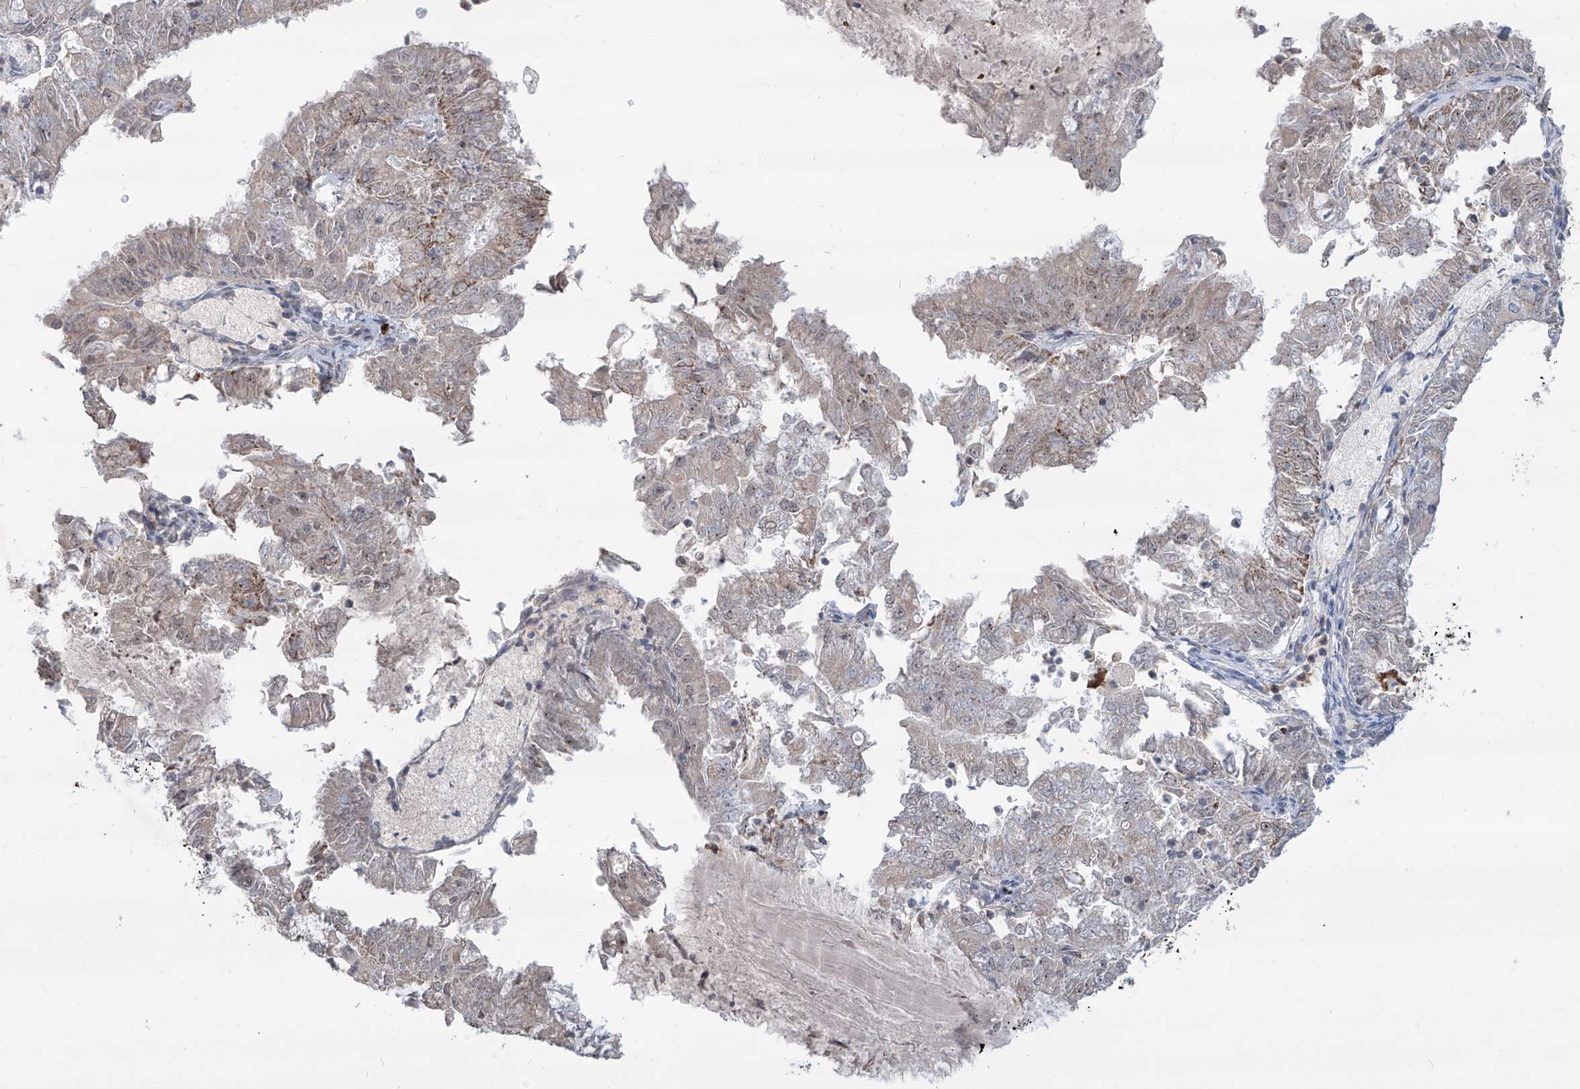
{"staining": {"intensity": "weak", "quantity": "<25%", "location": "cytoplasmic/membranous,nuclear"}, "tissue": "endometrial cancer", "cell_type": "Tumor cells", "image_type": "cancer", "snomed": [{"axis": "morphology", "description": "Adenocarcinoma, NOS"}, {"axis": "topography", "description": "Endometrium"}], "caption": "Immunohistochemical staining of human endometrial cancer (adenocarcinoma) displays no significant positivity in tumor cells. (DAB immunohistochemistry (IHC) with hematoxylin counter stain).", "gene": "ZBTB48", "patient": {"sex": "female", "age": 57}}